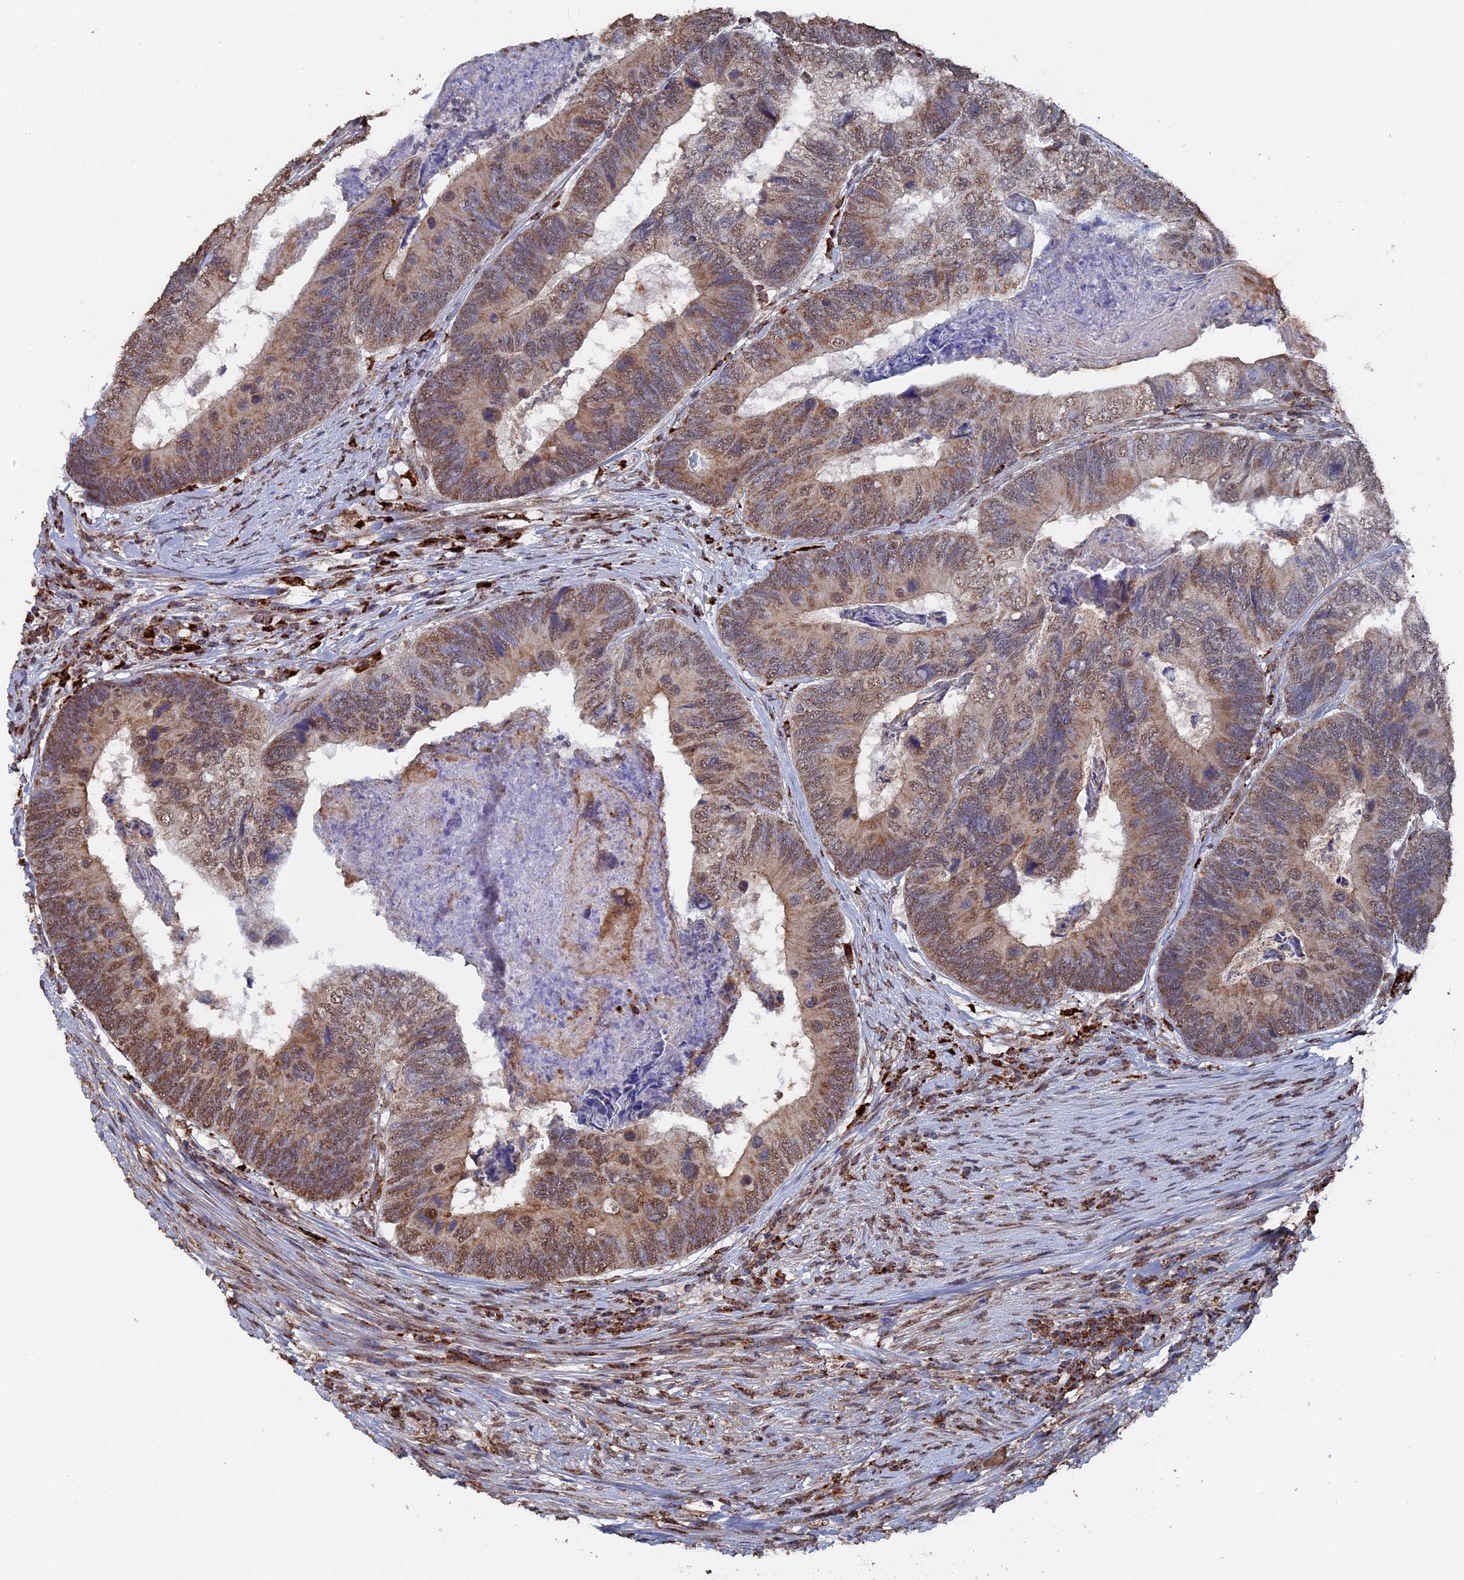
{"staining": {"intensity": "moderate", "quantity": ">75%", "location": "cytoplasmic/membranous,nuclear"}, "tissue": "colorectal cancer", "cell_type": "Tumor cells", "image_type": "cancer", "snomed": [{"axis": "morphology", "description": "Adenocarcinoma, NOS"}, {"axis": "topography", "description": "Colon"}], "caption": "The immunohistochemical stain highlights moderate cytoplasmic/membranous and nuclear expression in tumor cells of colorectal adenocarcinoma tissue.", "gene": "SMG9", "patient": {"sex": "female", "age": 67}}